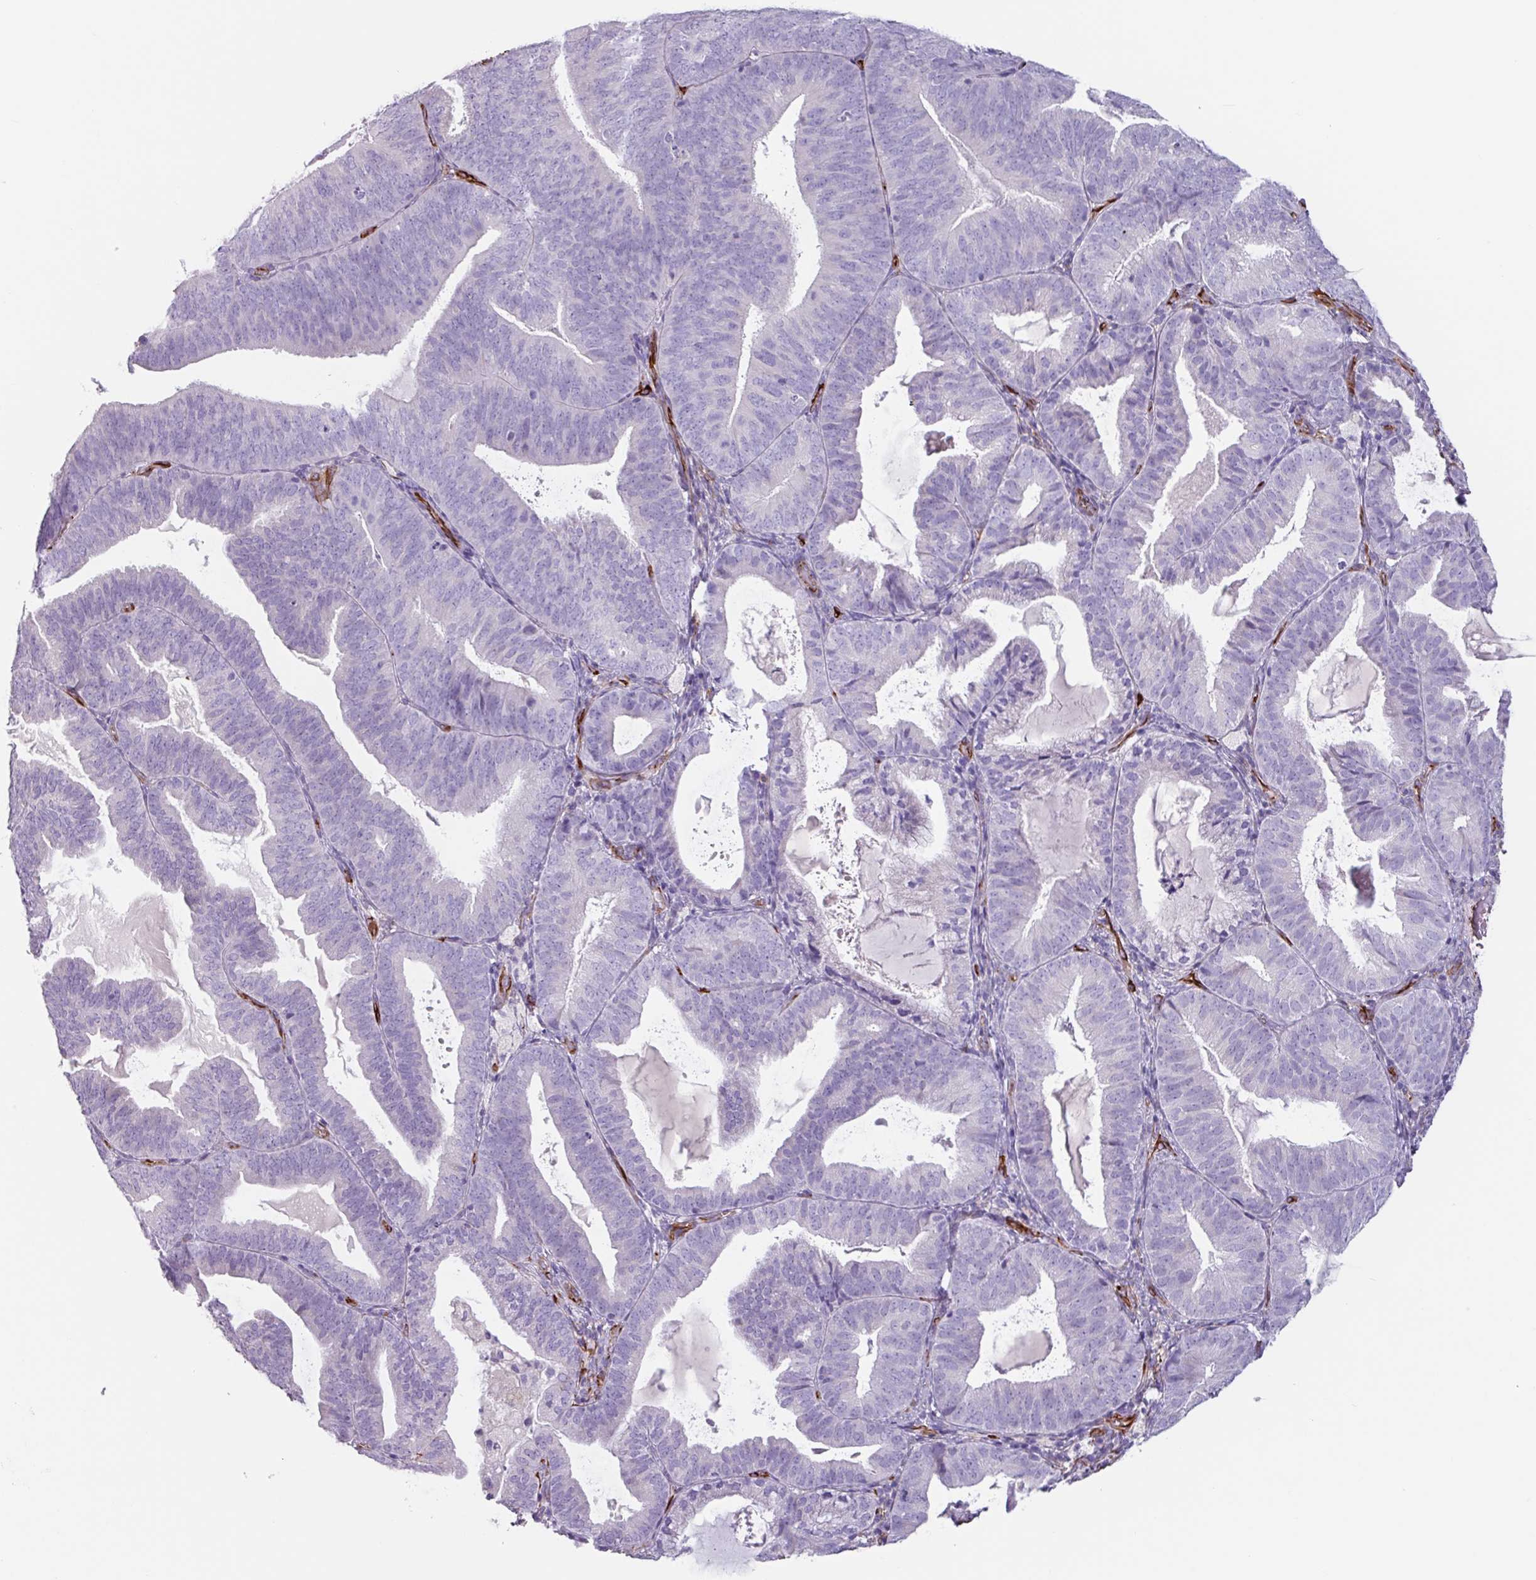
{"staining": {"intensity": "negative", "quantity": "none", "location": "none"}, "tissue": "endometrial cancer", "cell_type": "Tumor cells", "image_type": "cancer", "snomed": [{"axis": "morphology", "description": "Adenocarcinoma, NOS"}, {"axis": "topography", "description": "Endometrium"}], "caption": "High magnification brightfield microscopy of adenocarcinoma (endometrial) stained with DAB (brown) and counterstained with hematoxylin (blue): tumor cells show no significant positivity.", "gene": "BTD", "patient": {"sex": "female", "age": 80}}